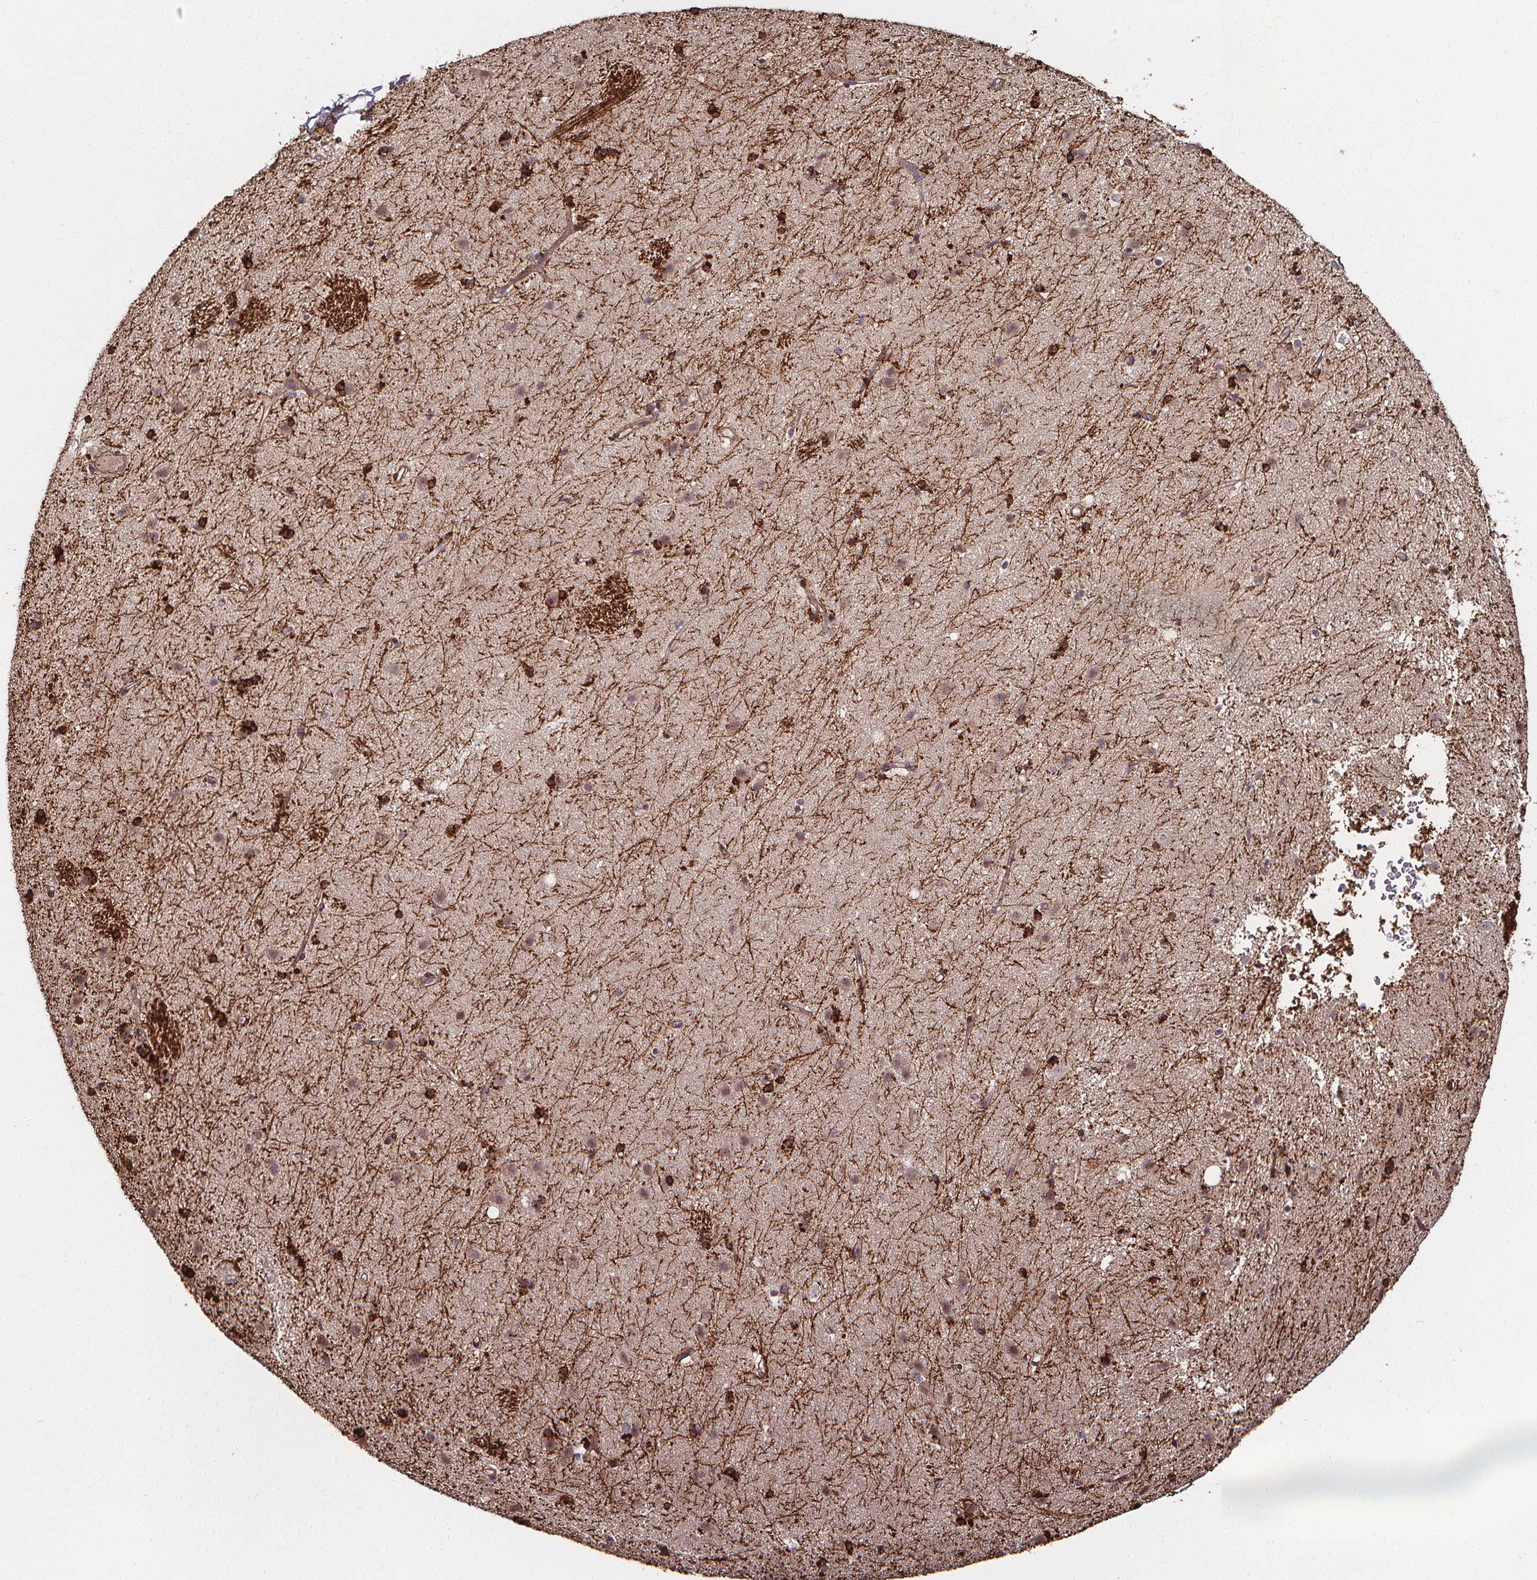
{"staining": {"intensity": "strong", "quantity": "<25%", "location": "cytoplasmic/membranous,nuclear"}, "tissue": "caudate", "cell_type": "Glial cells", "image_type": "normal", "snomed": [{"axis": "morphology", "description": "Normal tissue, NOS"}, {"axis": "topography", "description": "Lateral ventricle wall"}], "caption": "Strong cytoplasmic/membranous,nuclear protein expression is present in approximately <25% of glial cells in caudate.", "gene": "DDIT3", "patient": {"sex": "female", "age": 71}}